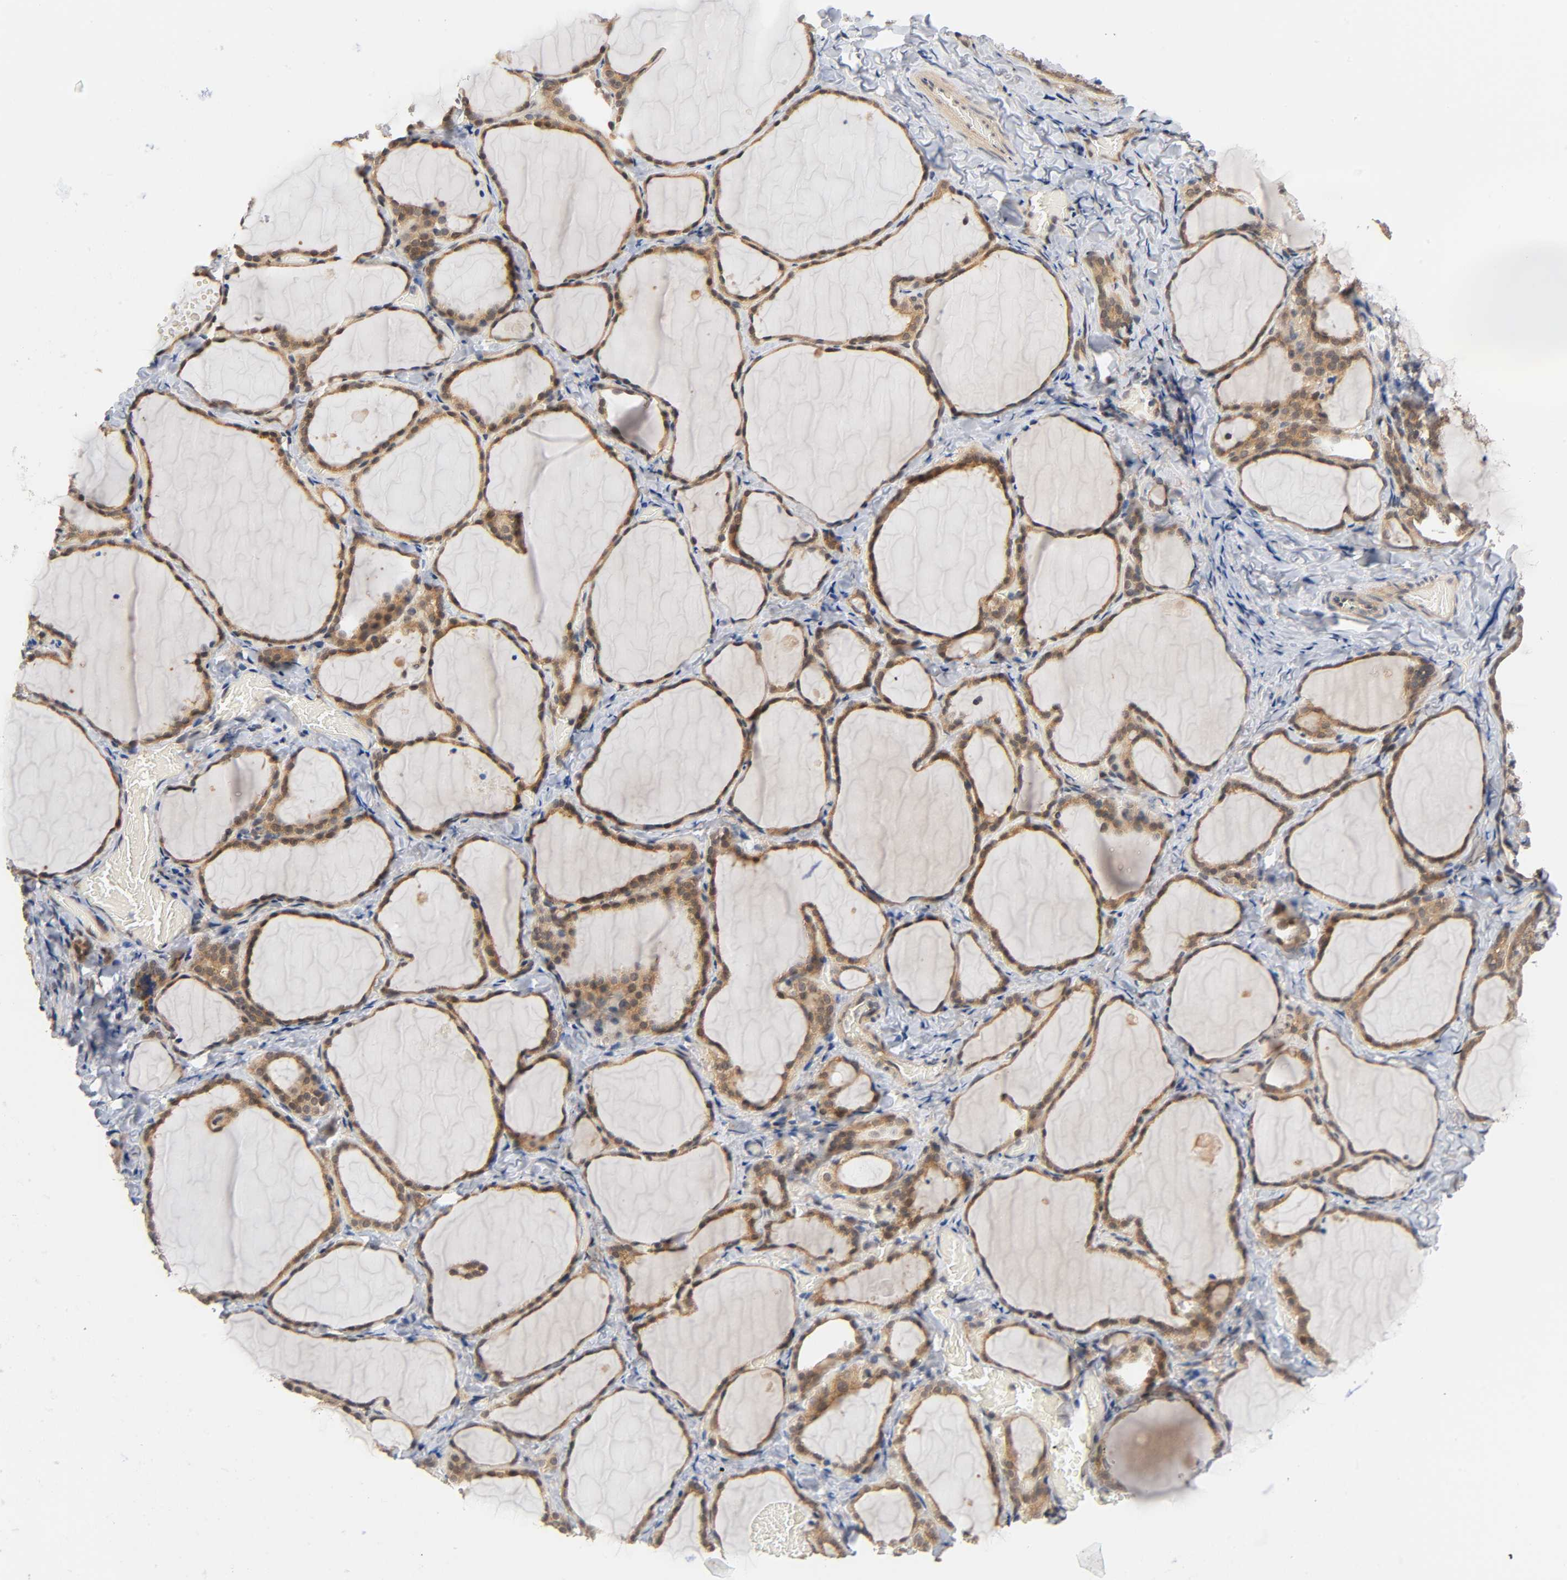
{"staining": {"intensity": "moderate", "quantity": ">75%", "location": "cytoplasmic/membranous"}, "tissue": "thyroid gland", "cell_type": "Glandular cells", "image_type": "normal", "snomed": [{"axis": "morphology", "description": "Normal tissue, NOS"}, {"axis": "morphology", "description": "Papillary adenocarcinoma, NOS"}, {"axis": "topography", "description": "Thyroid gland"}], "caption": "The histopathology image shows immunohistochemical staining of benign thyroid gland. There is moderate cytoplasmic/membranous staining is appreciated in approximately >75% of glandular cells.", "gene": "PRKAB1", "patient": {"sex": "female", "age": 30}}